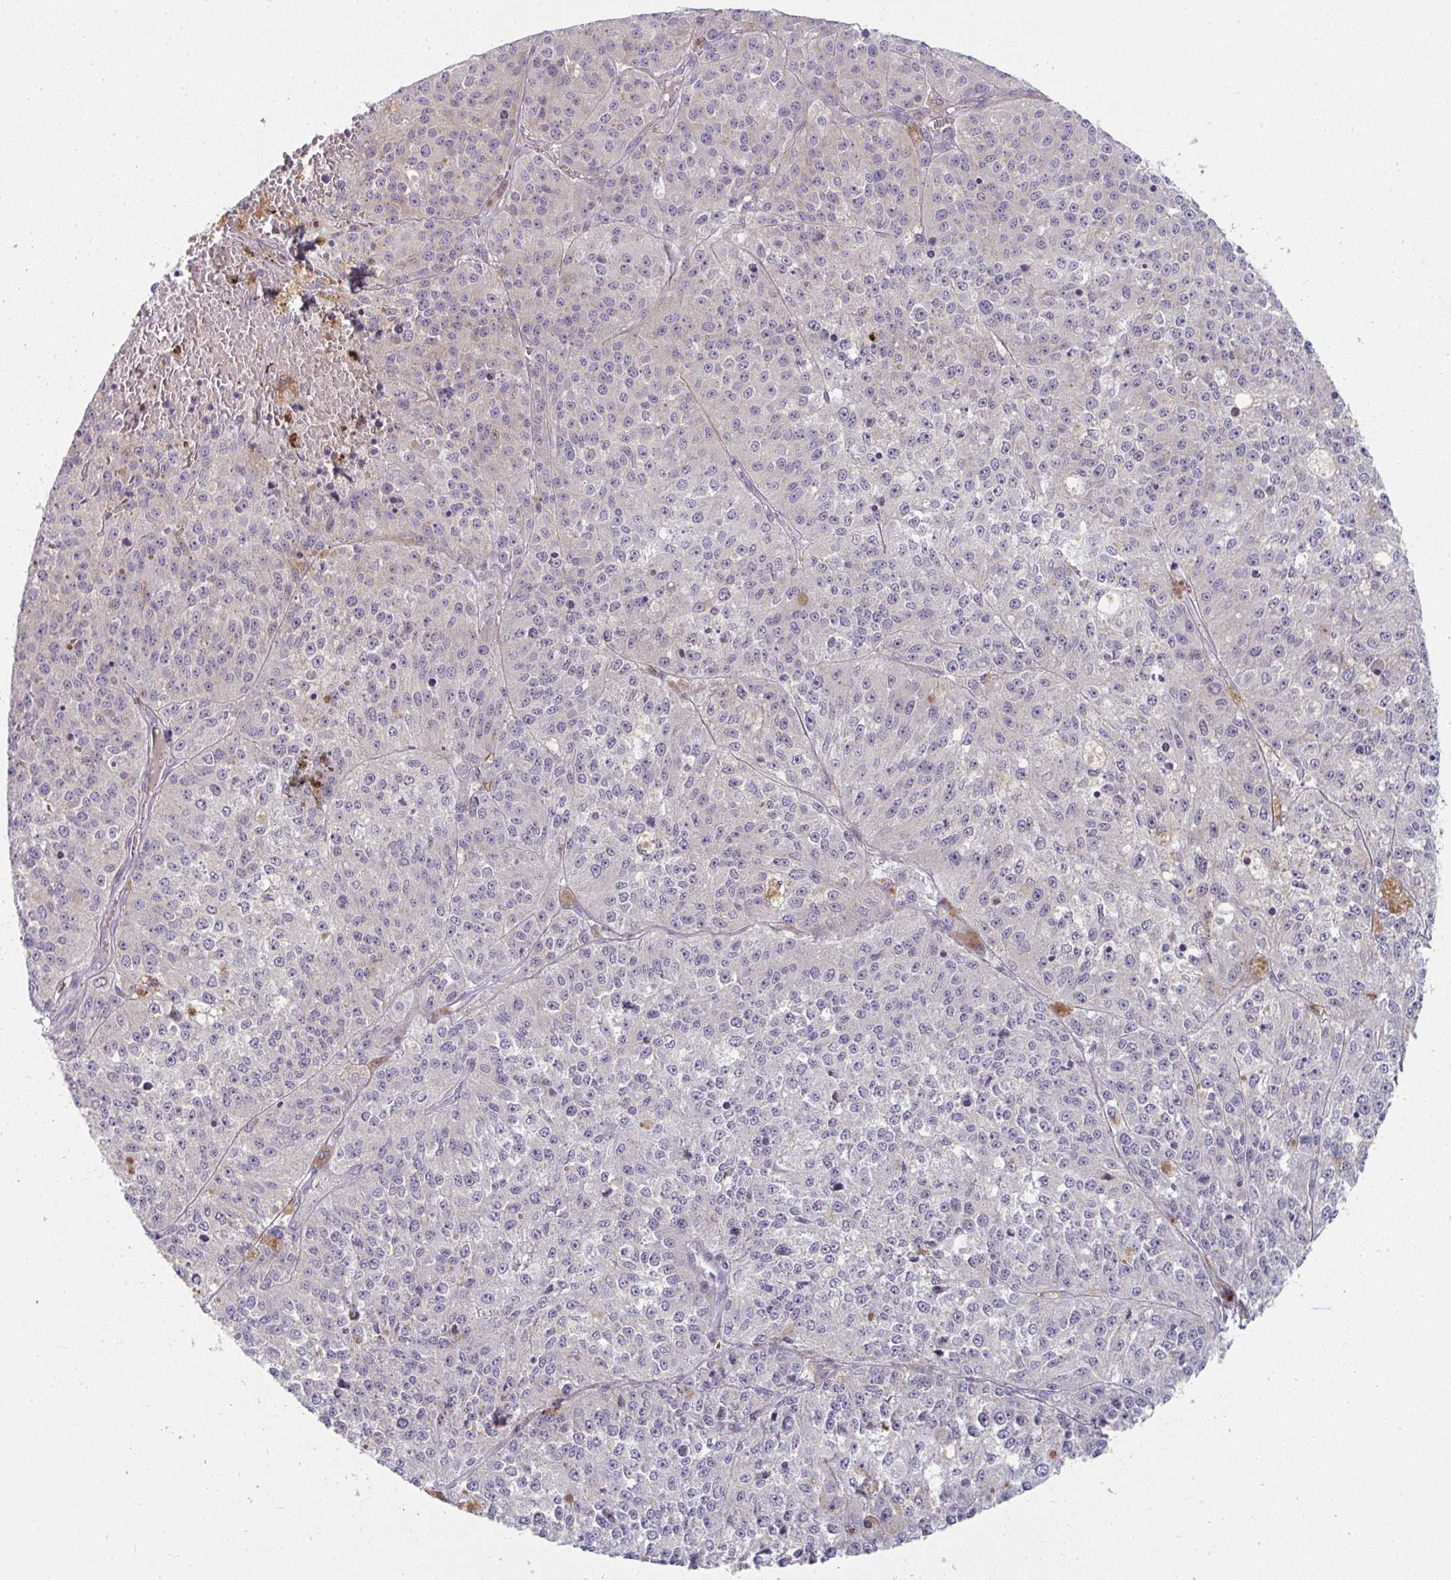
{"staining": {"intensity": "negative", "quantity": "none", "location": "none"}, "tissue": "melanoma", "cell_type": "Tumor cells", "image_type": "cancer", "snomed": [{"axis": "morphology", "description": "Malignant melanoma, Metastatic site"}, {"axis": "topography", "description": "Lymph node"}], "caption": "Human malignant melanoma (metastatic site) stained for a protein using immunohistochemistry reveals no staining in tumor cells.", "gene": "CSF3R", "patient": {"sex": "female", "age": 64}}